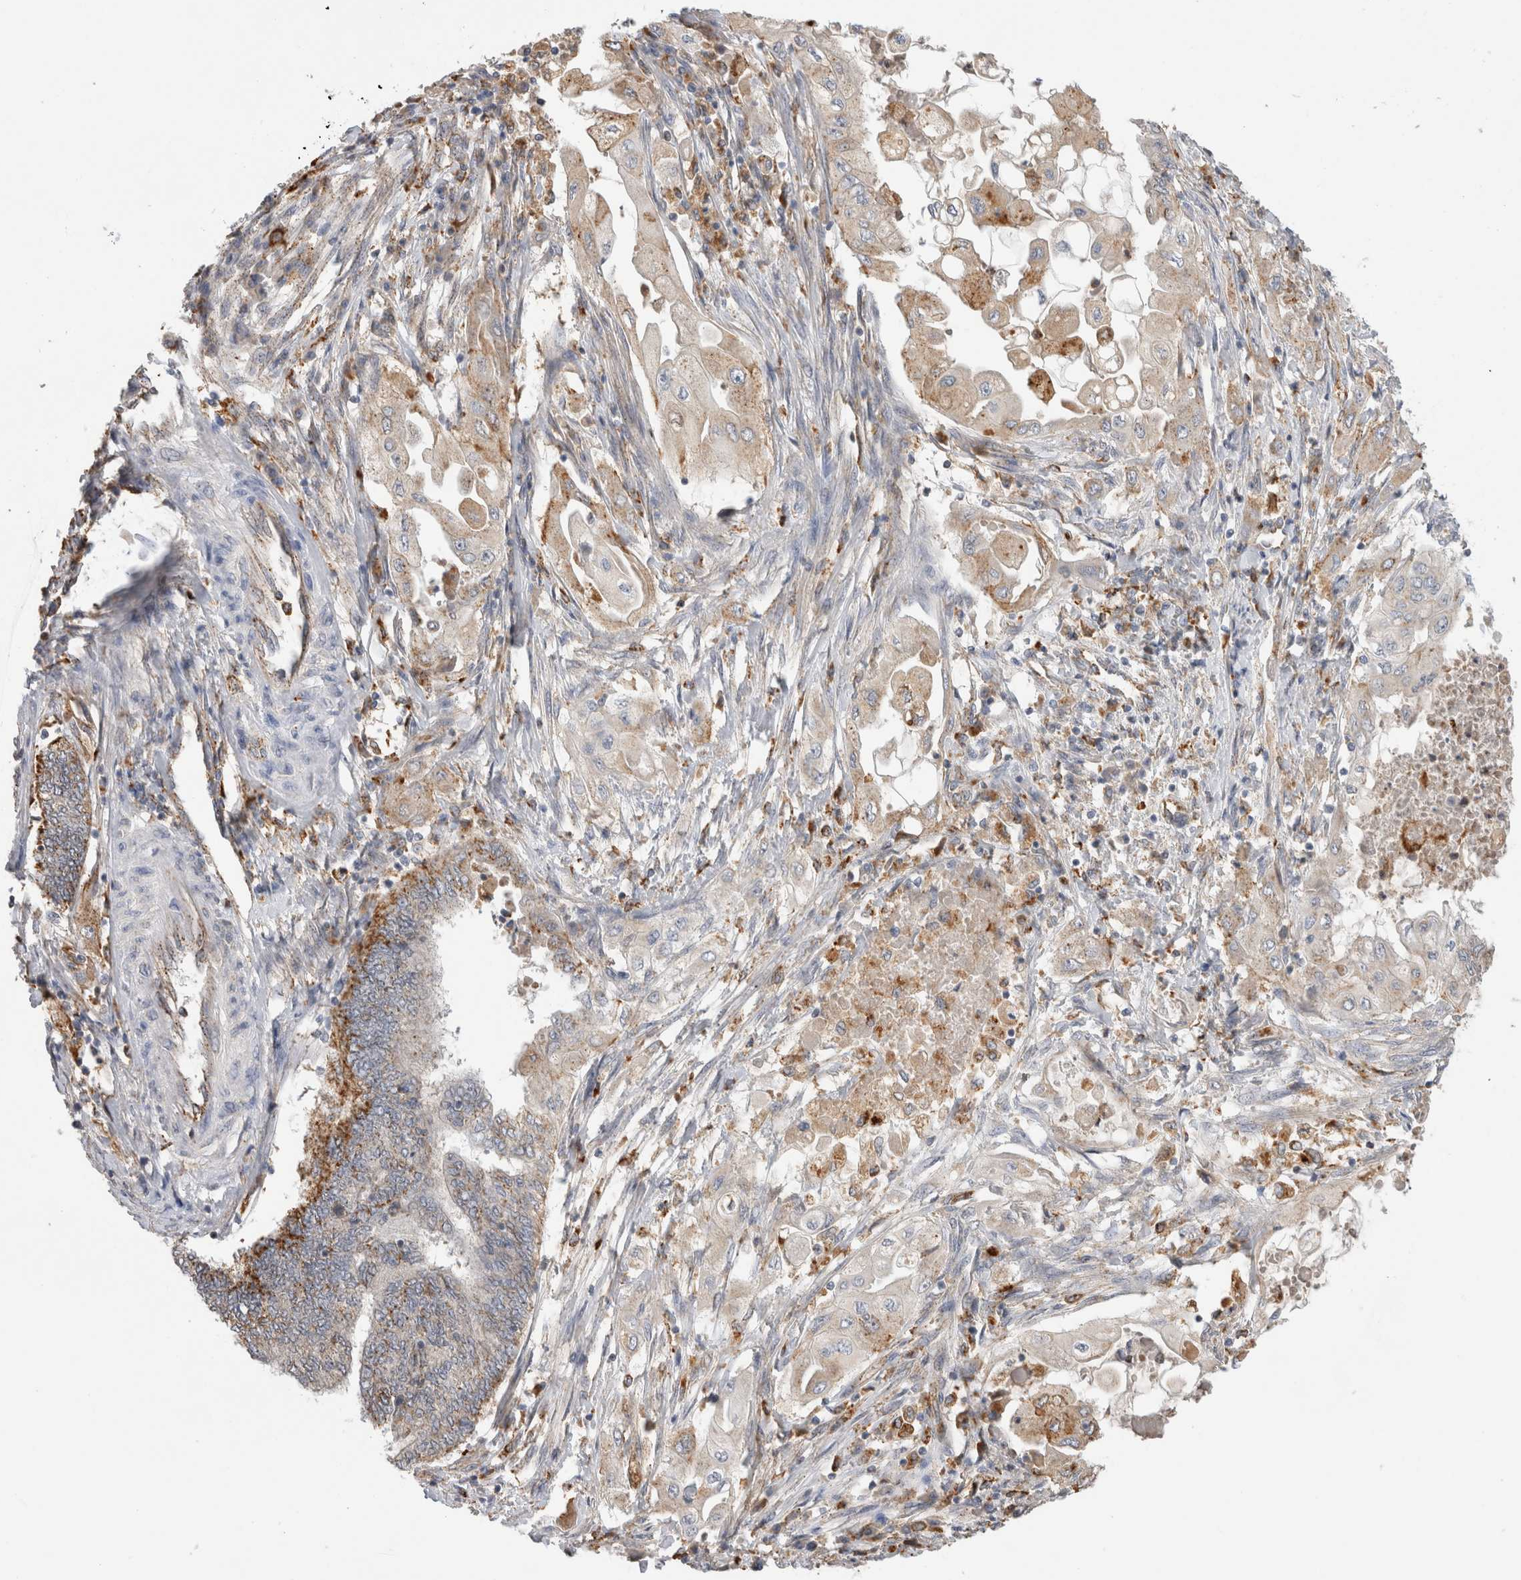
{"staining": {"intensity": "moderate", "quantity": "<25%", "location": "cytoplasmic/membranous"}, "tissue": "endometrial cancer", "cell_type": "Tumor cells", "image_type": "cancer", "snomed": [{"axis": "morphology", "description": "Adenocarcinoma, NOS"}, {"axis": "topography", "description": "Uterus"}, {"axis": "topography", "description": "Endometrium"}], "caption": "Immunohistochemical staining of adenocarcinoma (endometrial) shows low levels of moderate cytoplasmic/membranous protein staining in approximately <25% of tumor cells. (Stains: DAB (3,3'-diaminobenzidine) in brown, nuclei in blue, Microscopy: brightfield microscopy at high magnification).", "gene": "GNS", "patient": {"sex": "female", "age": 70}}